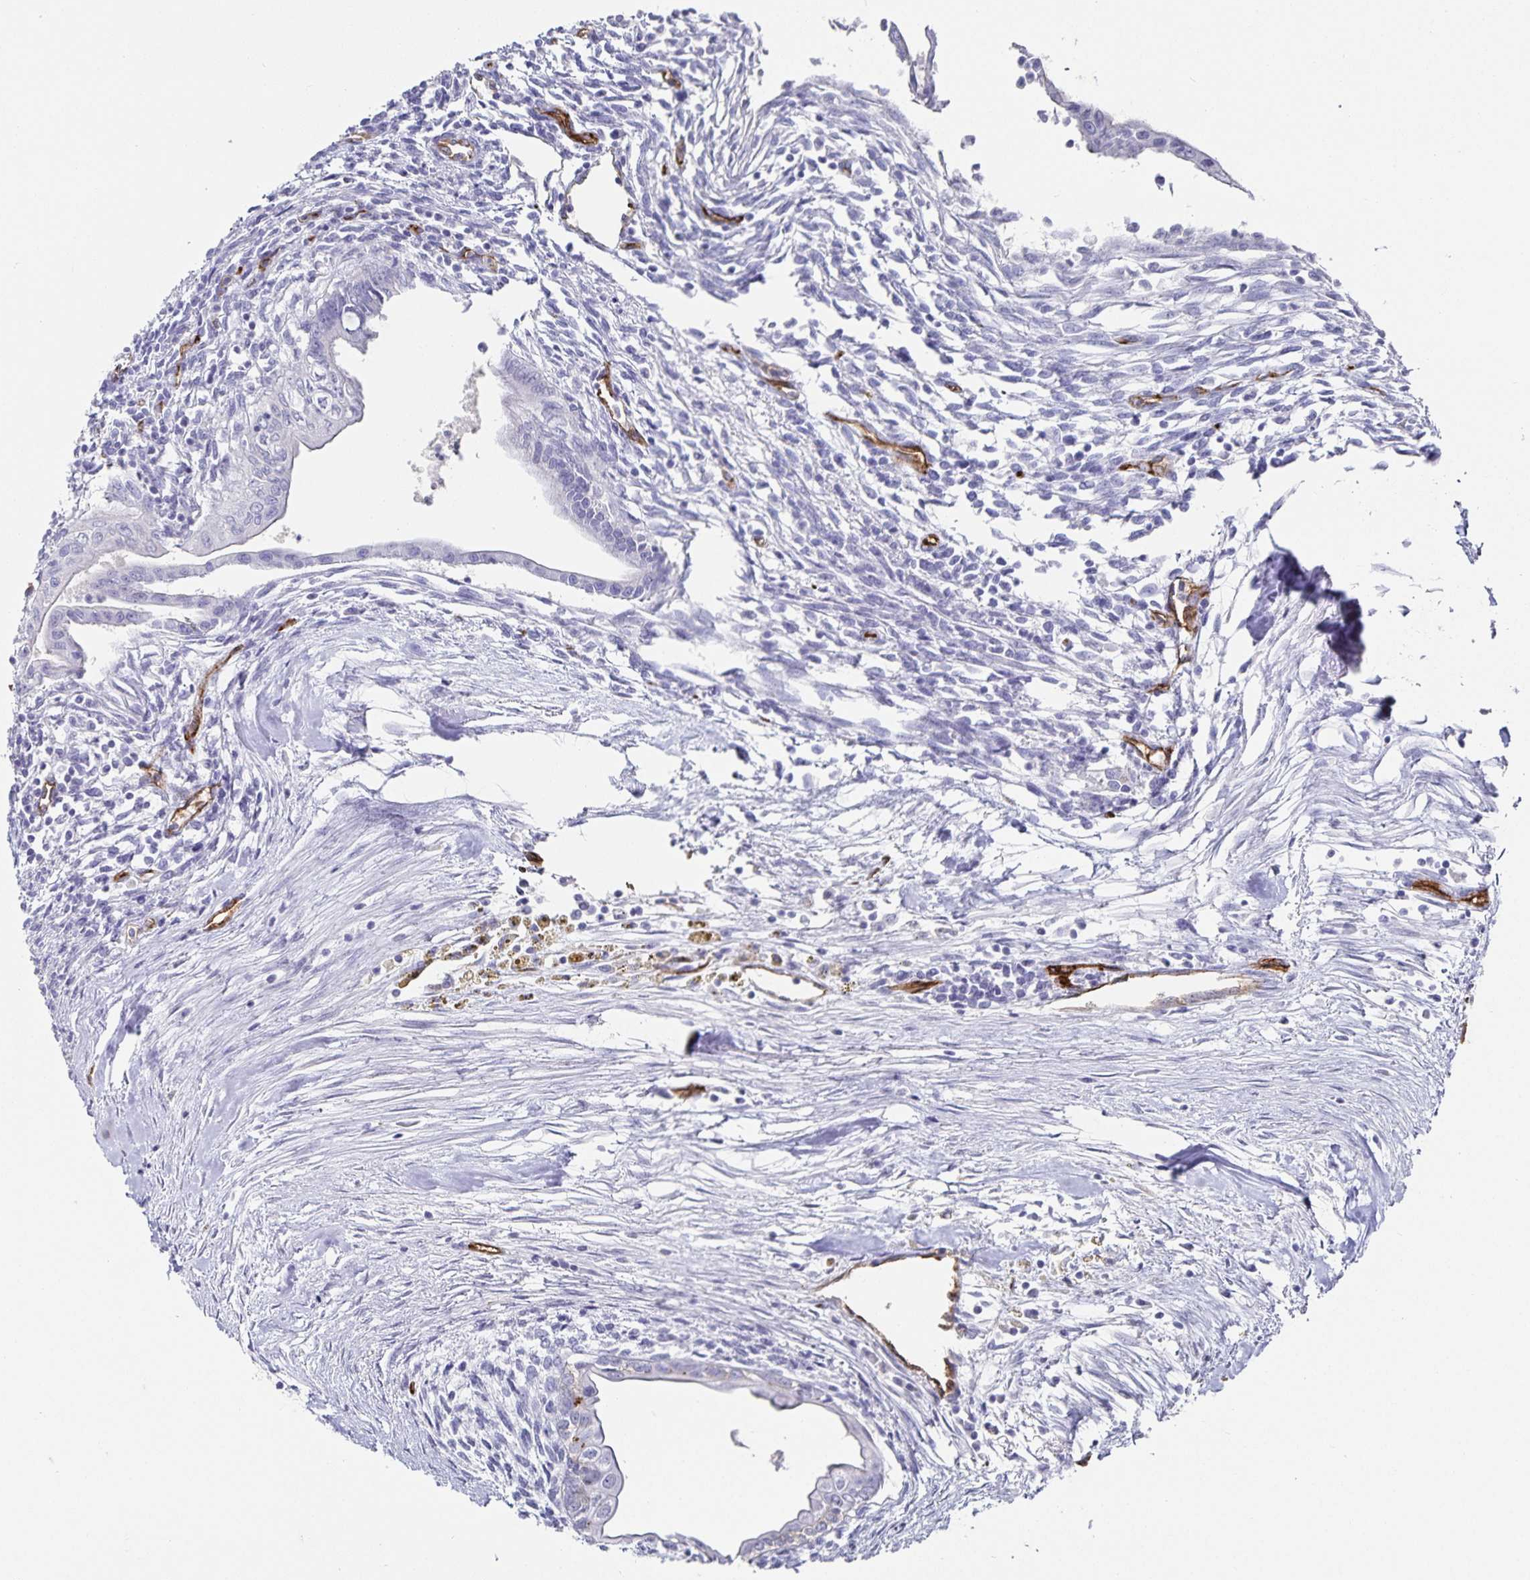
{"staining": {"intensity": "negative", "quantity": "none", "location": "none"}, "tissue": "testis cancer", "cell_type": "Tumor cells", "image_type": "cancer", "snomed": [{"axis": "morphology", "description": "Carcinoma, Embryonal, NOS"}, {"axis": "topography", "description": "Testis"}], "caption": "Immunohistochemistry of human testis cancer (embryonal carcinoma) exhibits no positivity in tumor cells. Nuclei are stained in blue.", "gene": "PODXL", "patient": {"sex": "male", "age": 37}}